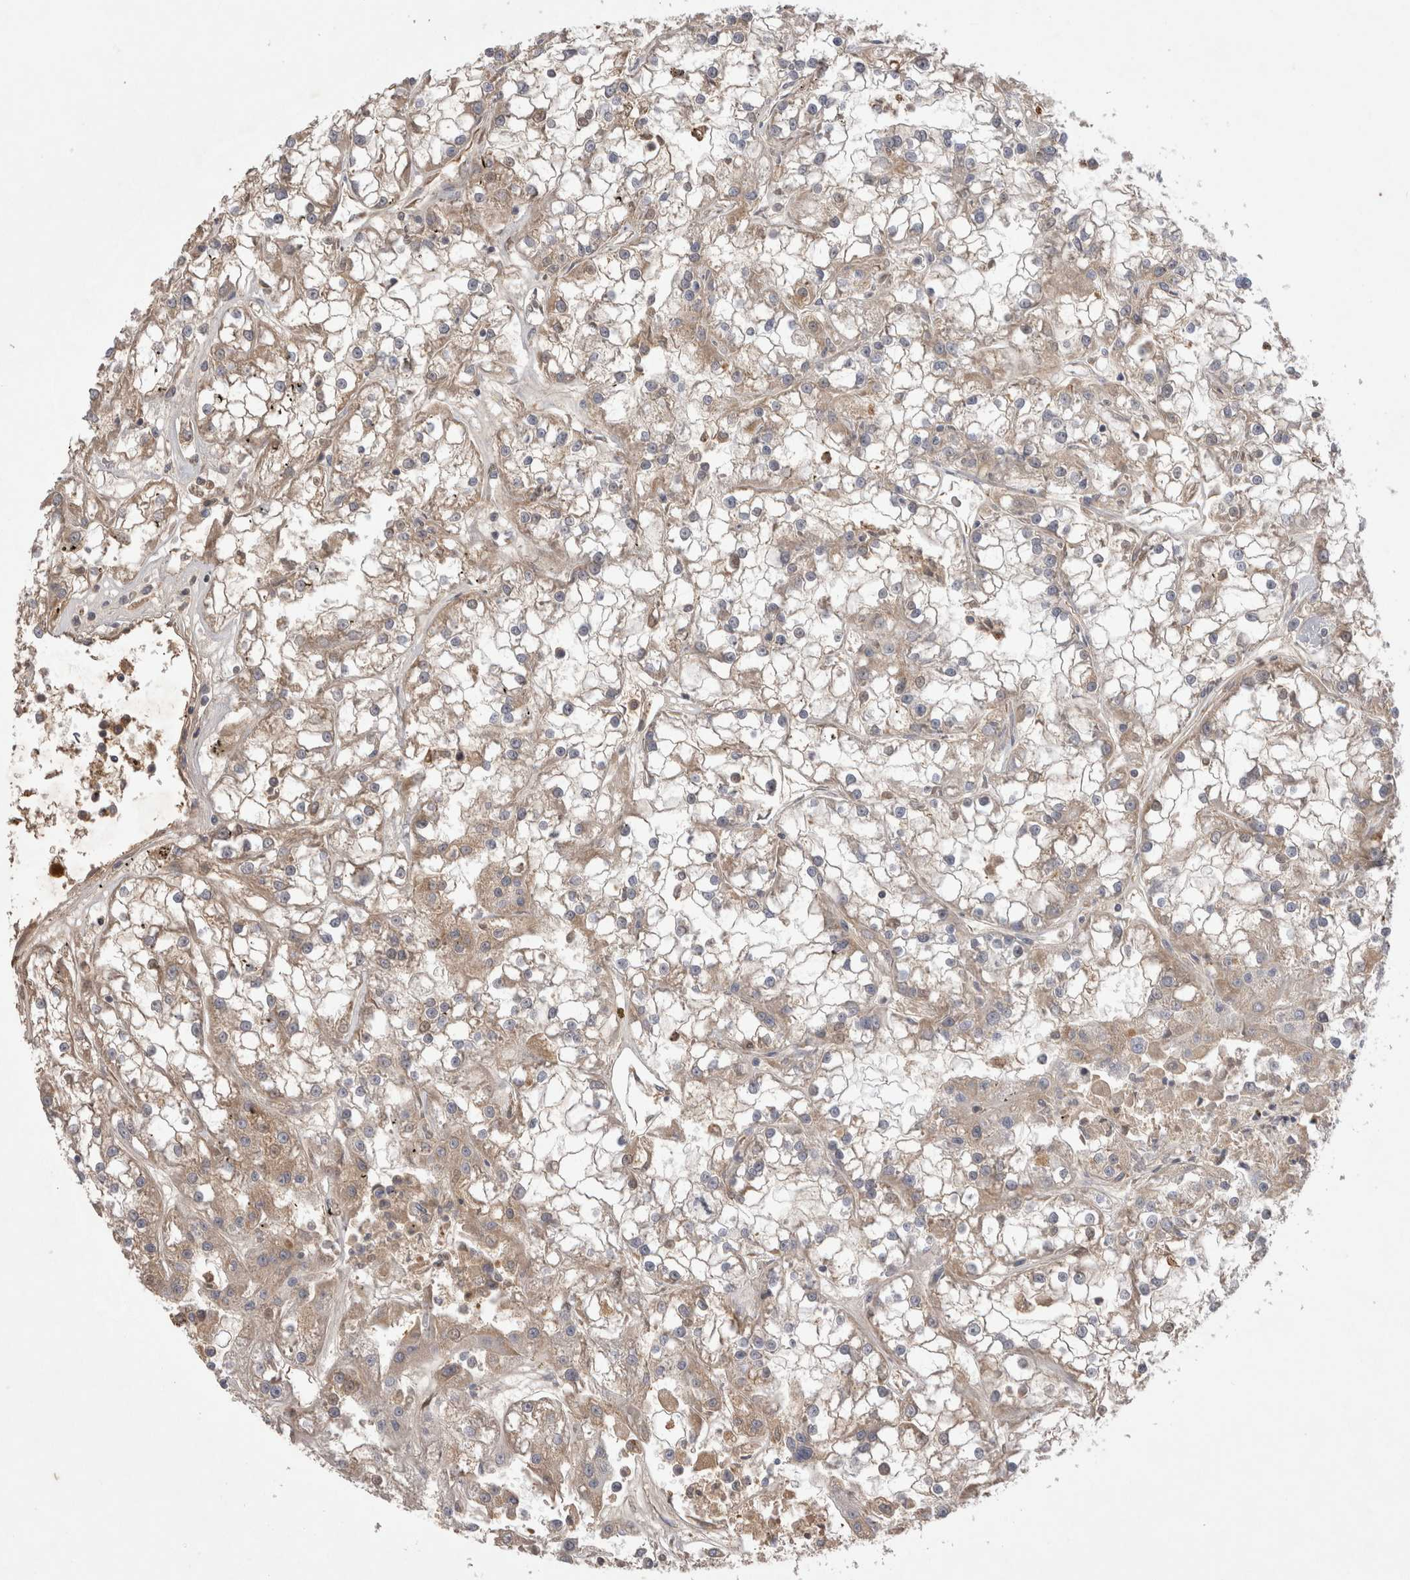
{"staining": {"intensity": "weak", "quantity": ">75%", "location": "cytoplasmic/membranous"}, "tissue": "renal cancer", "cell_type": "Tumor cells", "image_type": "cancer", "snomed": [{"axis": "morphology", "description": "Adenocarcinoma, NOS"}, {"axis": "topography", "description": "Kidney"}], "caption": "Immunohistochemical staining of human adenocarcinoma (renal) reveals low levels of weak cytoplasmic/membranous protein positivity in about >75% of tumor cells.", "gene": "DARS2", "patient": {"sex": "female", "age": 52}}